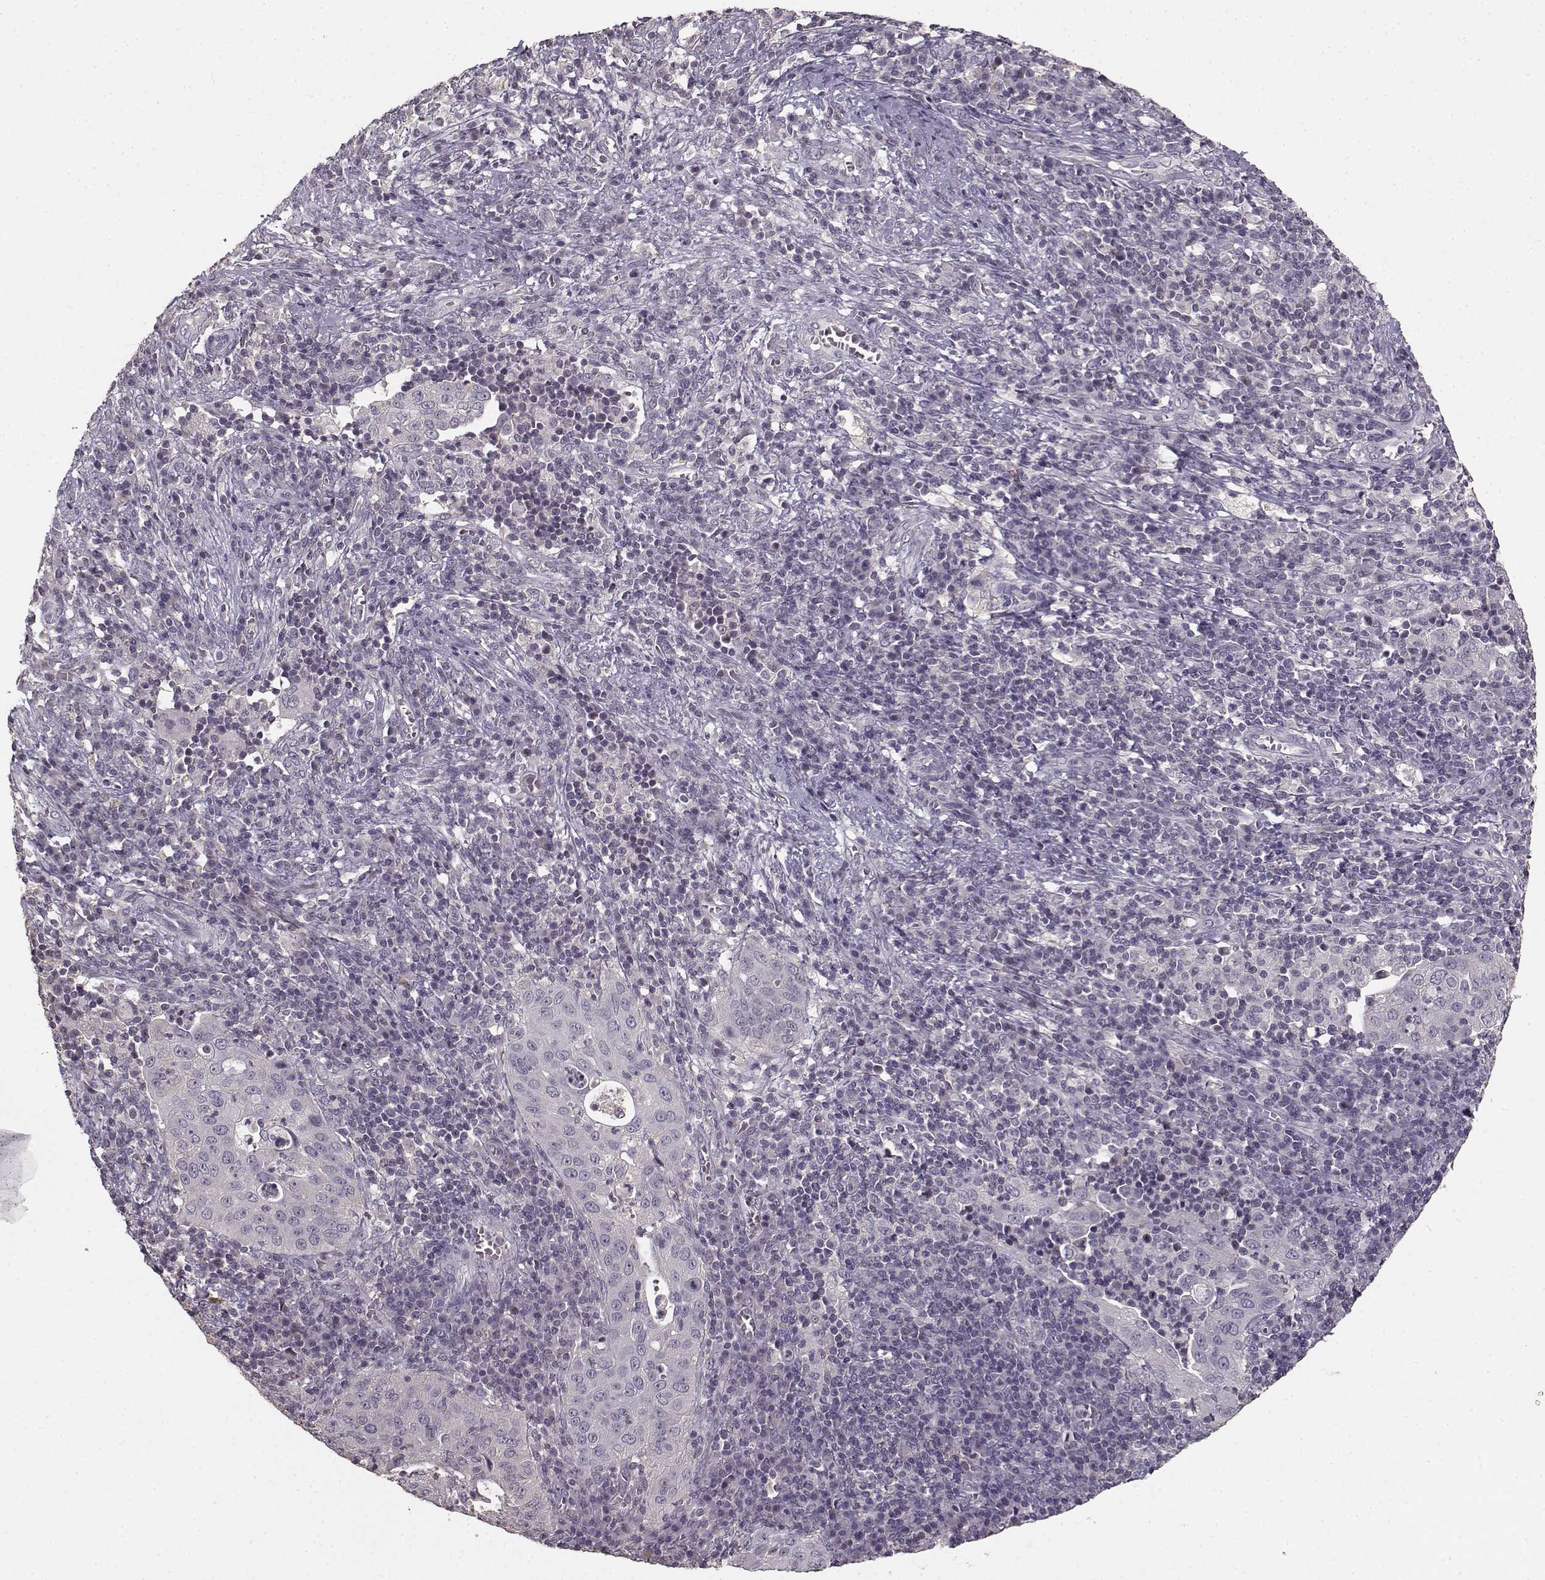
{"staining": {"intensity": "negative", "quantity": "none", "location": "none"}, "tissue": "cervical cancer", "cell_type": "Tumor cells", "image_type": "cancer", "snomed": [{"axis": "morphology", "description": "Squamous cell carcinoma, NOS"}, {"axis": "topography", "description": "Cervix"}], "caption": "Tumor cells show no significant staining in cervical squamous cell carcinoma.", "gene": "UROC1", "patient": {"sex": "female", "age": 39}}